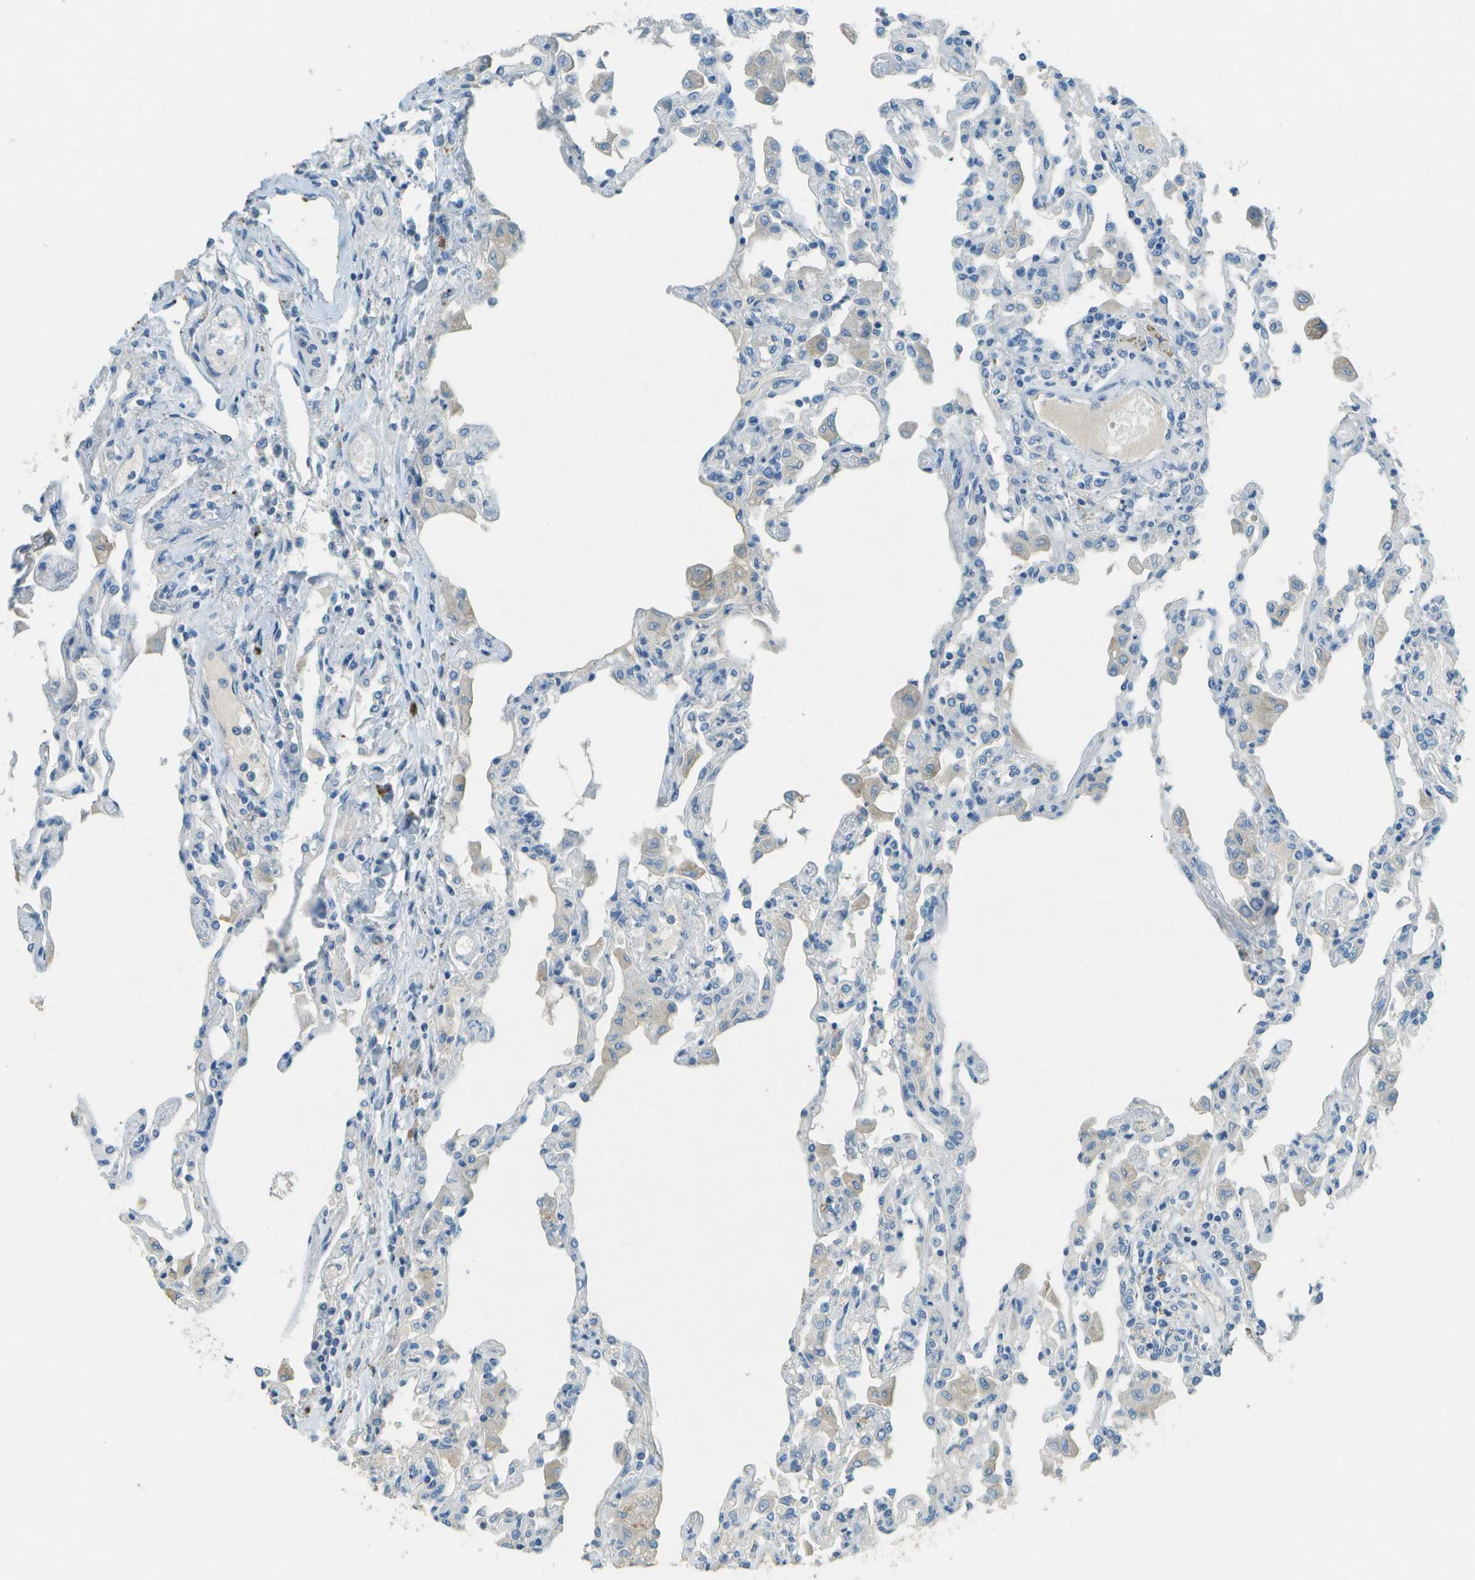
{"staining": {"intensity": "negative", "quantity": "none", "location": "none"}, "tissue": "lung", "cell_type": "Alveolar cells", "image_type": "normal", "snomed": [{"axis": "morphology", "description": "Normal tissue, NOS"}, {"axis": "topography", "description": "Bronchus"}, {"axis": "topography", "description": "Lung"}], "caption": "Immunohistochemistry micrograph of benign lung: lung stained with DAB exhibits no significant protein expression in alveolar cells.", "gene": "LGI2", "patient": {"sex": "female", "age": 49}}